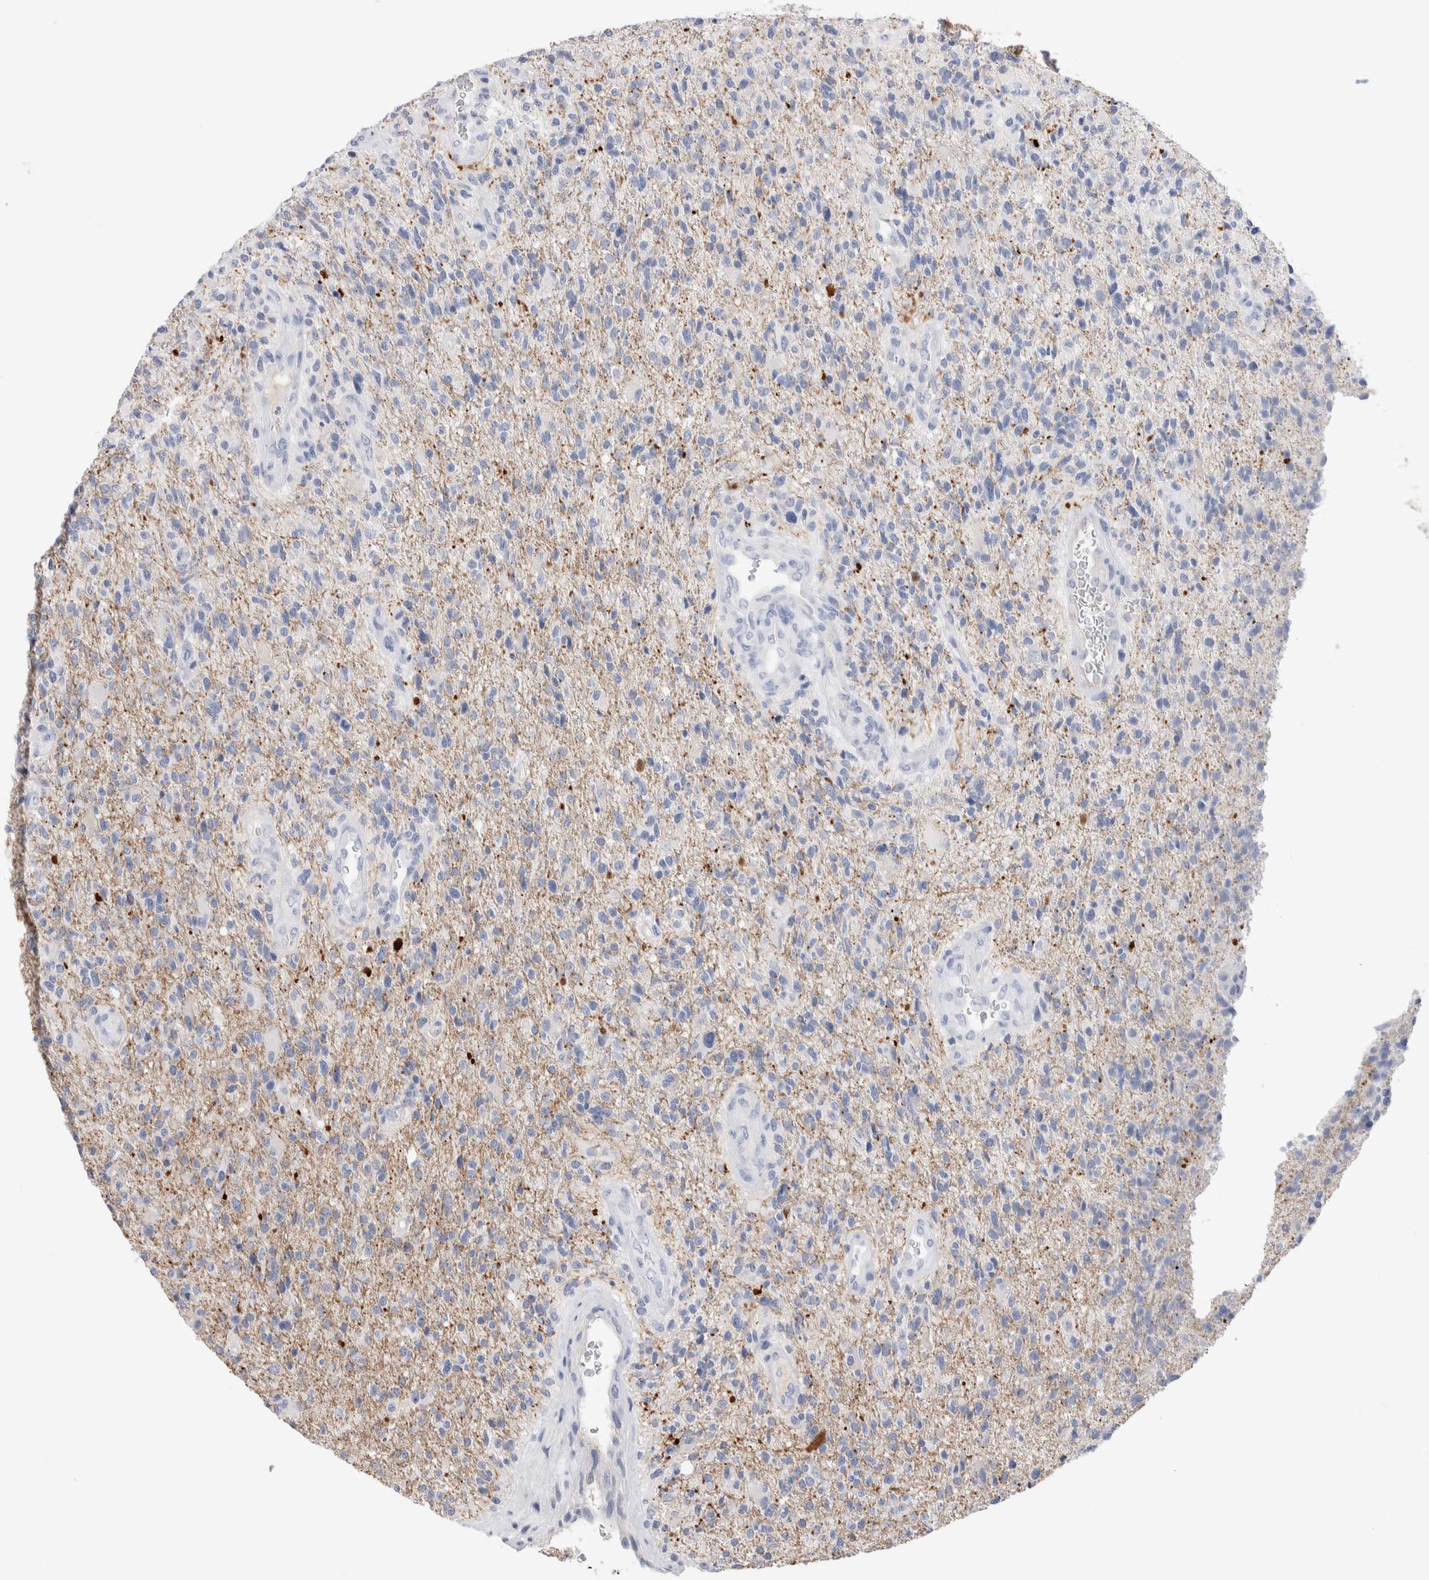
{"staining": {"intensity": "negative", "quantity": "none", "location": "none"}, "tissue": "glioma", "cell_type": "Tumor cells", "image_type": "cancer", "snomed": [{"axis": "morphology", "description": "Glioma, malignant, High grade"}, {"axis": "topography", "description": "Brain"}], "caption": "Tumor cells show no significant protein positivity in malignant high-grade glioma. The staining was performed using DAB to visualize the protein expression in brown, while the nuclei were stained in blue with hematoxylin (Magnification: 20x).", "gene": "GDA", "patient": {"sex": "male", "age": 72}}